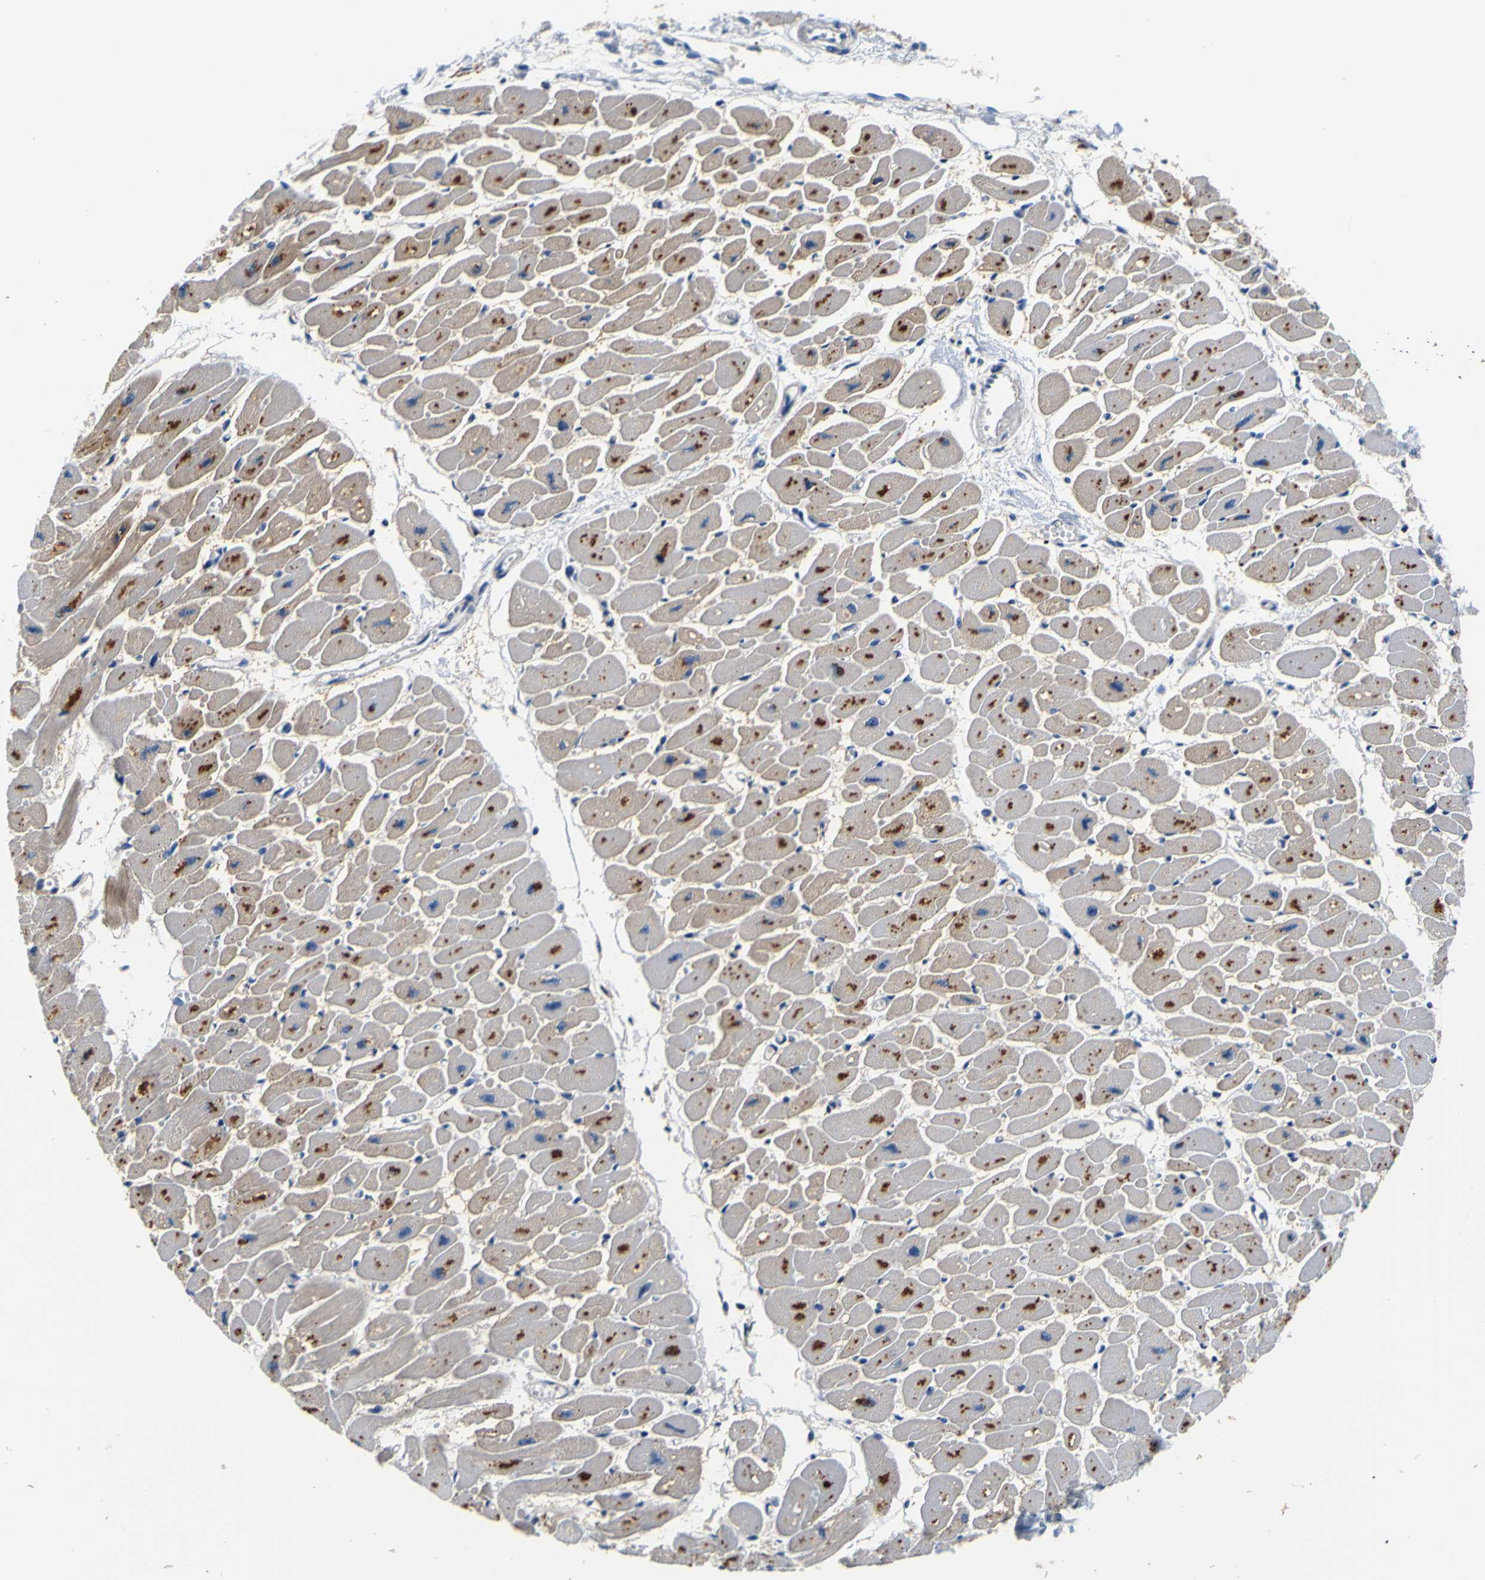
{"staining": {"intensity": "moderate", "quantity": ">75%", "location": "cytoplasmic/membranous"}, "tissue": "heart muscle", "cell_type": "Cardiomyocytes", "image_type": "normal", "snomed": [{"axis": "morphology", "description": "Normal tissue, NOS"}, {"axis": "topography", "description": "Heart"}], "caption": "Cardiomyocytes show medium levels of moderate cytoplasmic/membranous expression in about >75% of cells in unremarkable human heart muscle. (IHC, brightfield microscopy, high magnification).", "gene": "TNIK", "patient": {"sex": "female", "age": 54}}